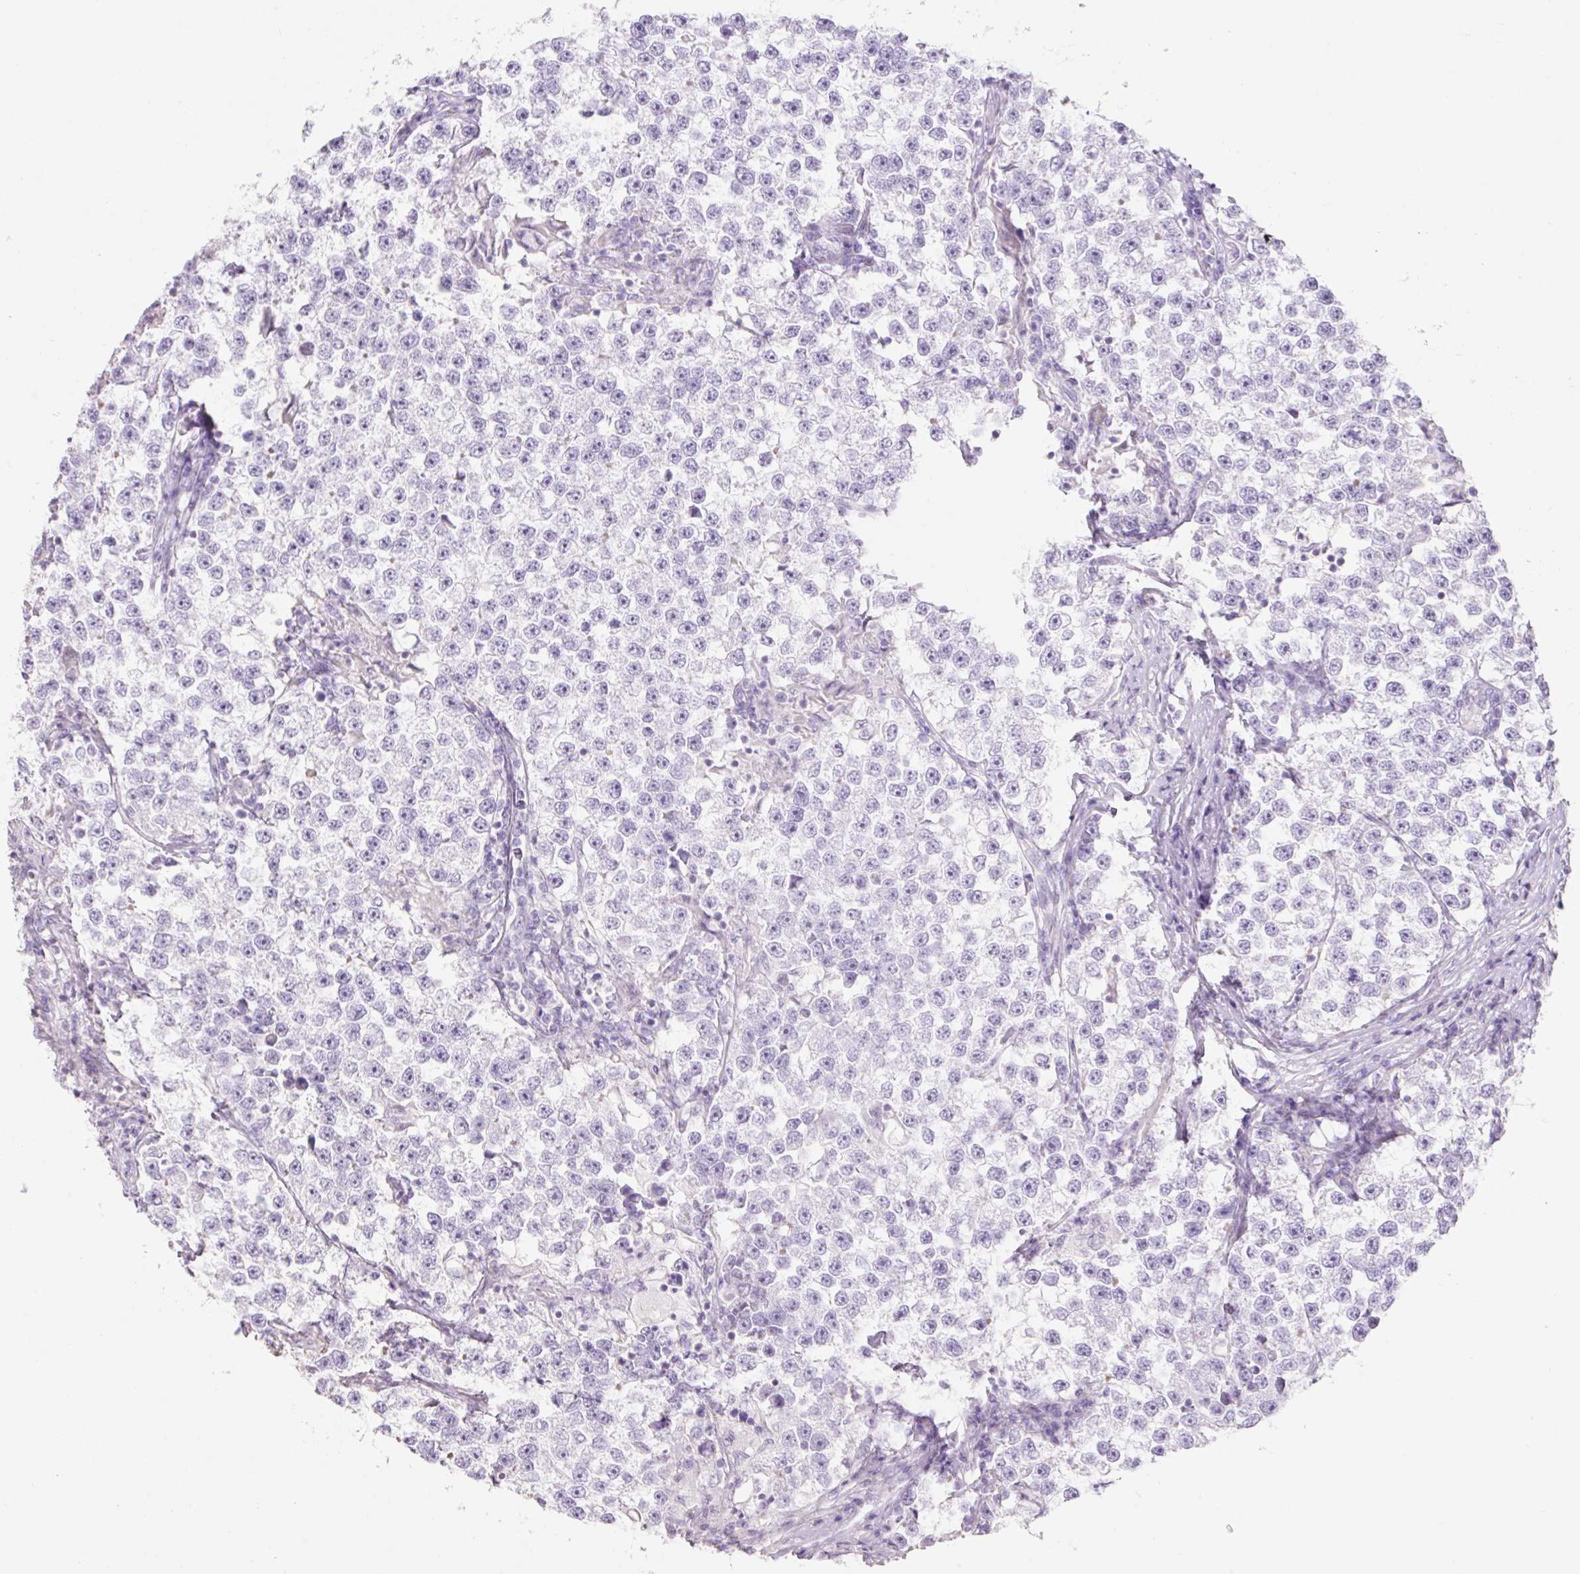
{"staining": {"intensity": "negative", "quantity": "none", "location": "none"}, "tissue": "testis cancer", "cell_type": "Tumor cells", "image_type": "cancer", "snomed": [{"axis": "morphology", "description": "Seminoma, NOS"}, {"axis": "topography", "description": "Testis"}], "caption": "The photomicrograph displays no significant expression in tumor cells of testis seminoma.", "gene": "ZNF552", "patient": {"sex": "male", "age": 46}}